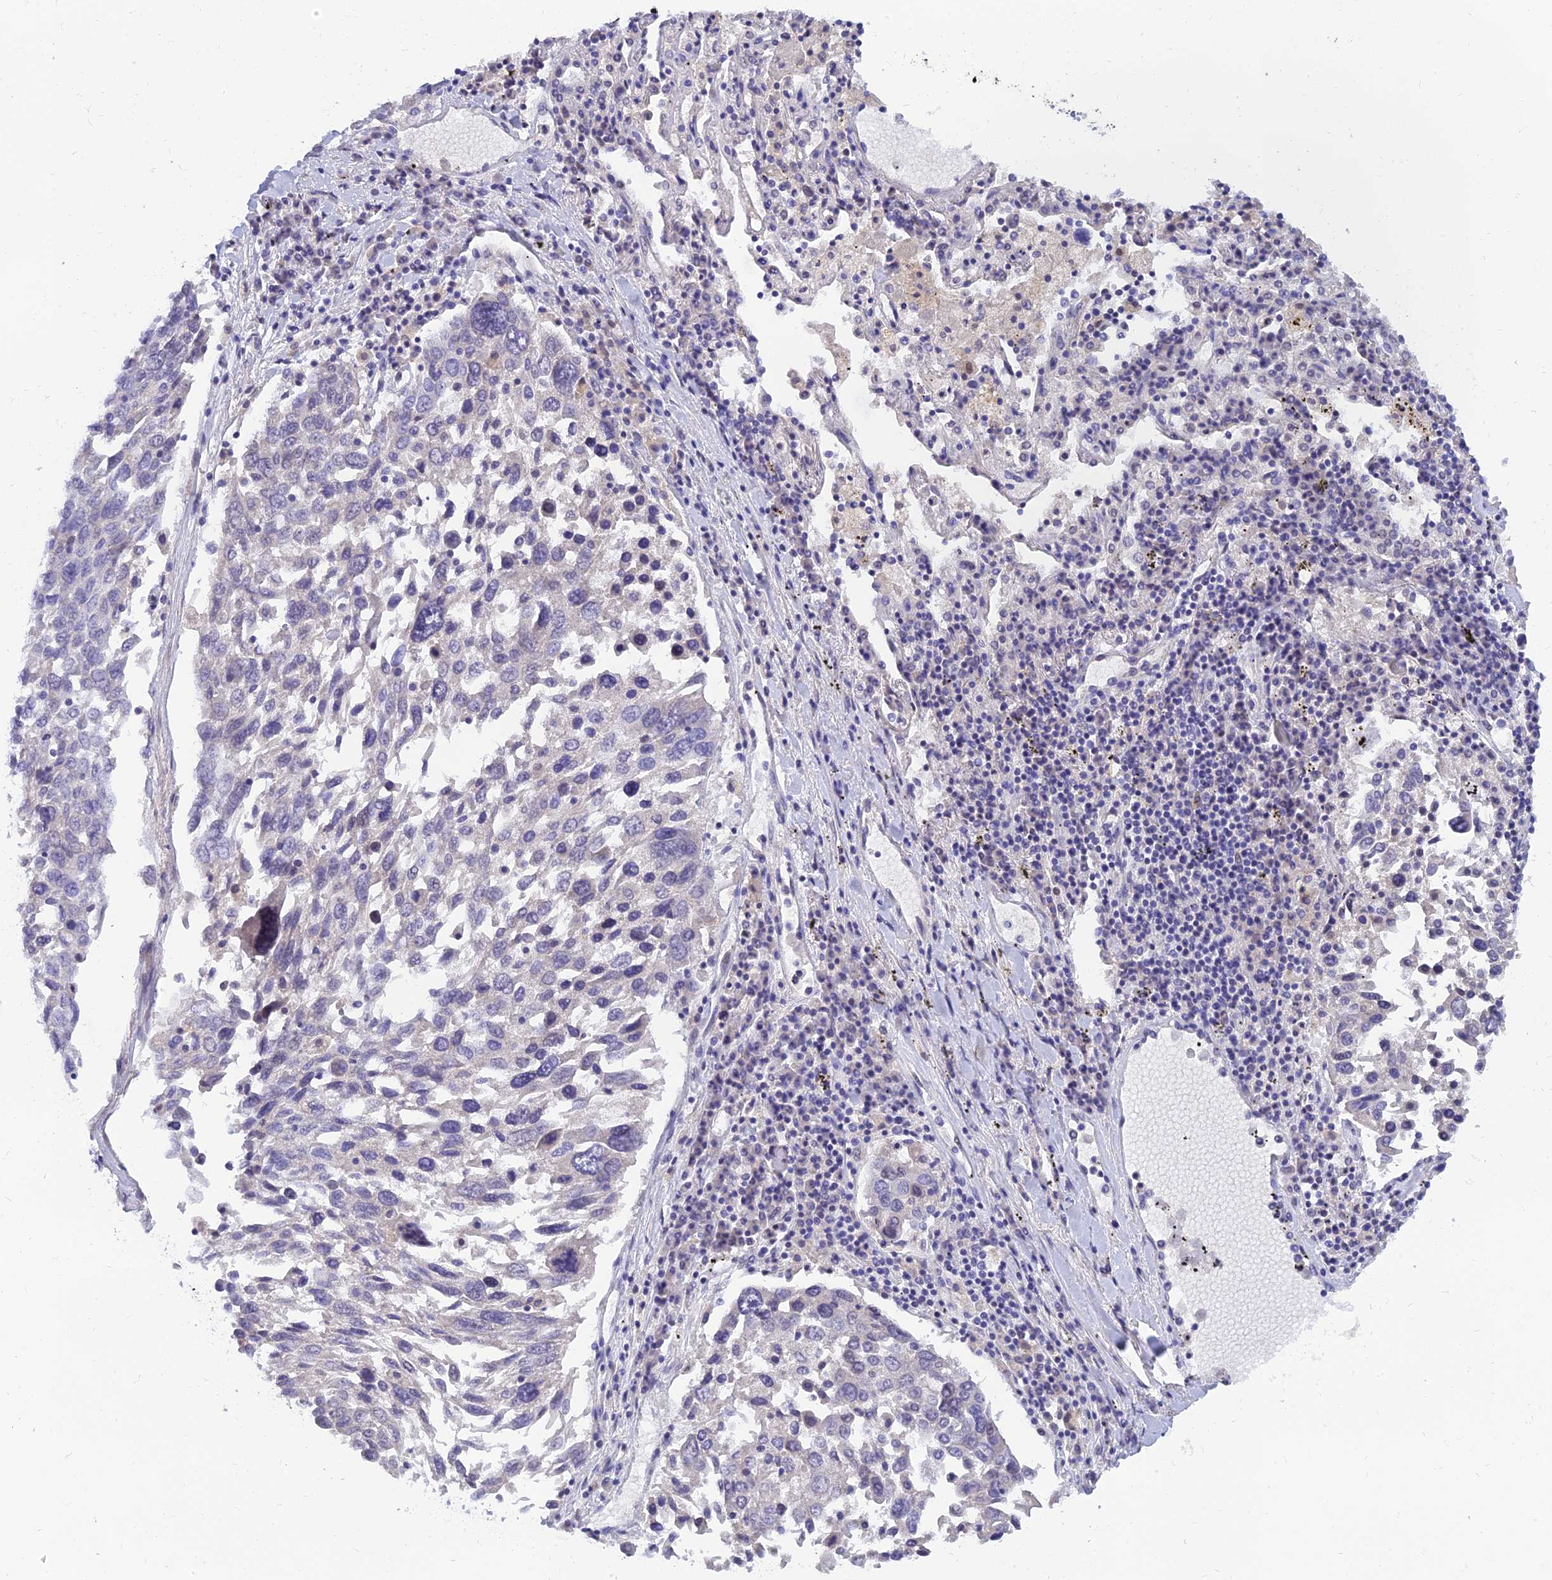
{"staining": {"intensity": "negative", "quantity": "none", "location": "none"}, "tissue": "lung cancer", "cell_type": "Tumor cells", "image_type": "cancer", "snomed": [{"axis": "morphology", "description": "Squamous cell carcinoma, NOS"}, {"axis": "topography", "description": "Lung"}], "caption": "The immunohistochemistry photomicrograph has no significant expression in tumor cells of lung cancer (squamous cell carcinoma) tissue. The staining is performed using DAB (3,3'-diaminobenzidine) brown chromogen with nuclei counter-stained in using hematoxylin.", "gene": "TMEM161B", "patient": {"sex": "male", "age": 65}}